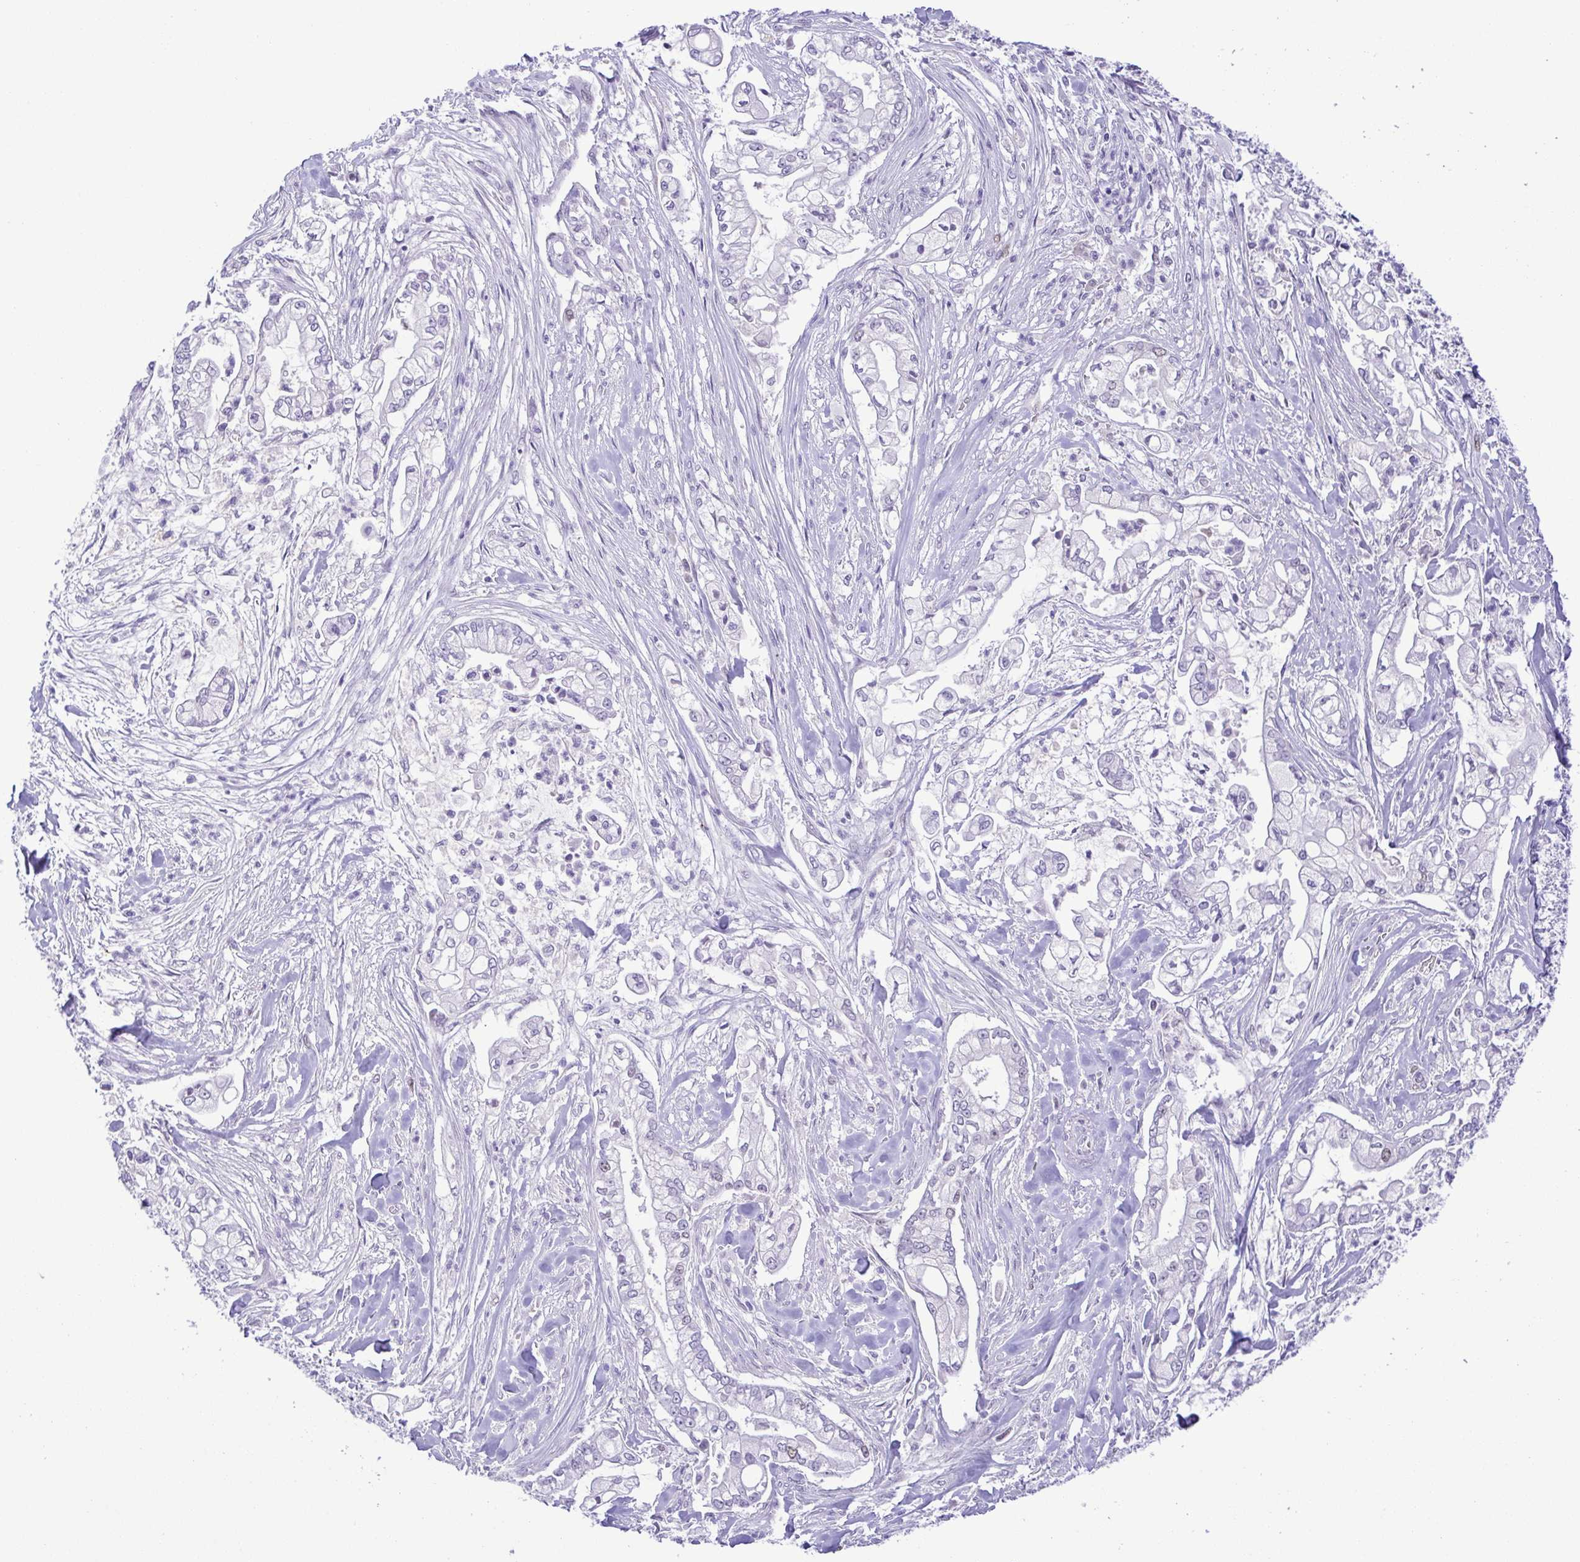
{"staining": {"intensity": "negative", "quantity": "none", "location": "none"}, "tissue": "pancreatic cancer", "cell_type": "Tumor cells", "image_type": "cancer", "snomed": [{"axis": "morphology", "description": "Adenocarcinoma, NOS"}, {"axis": "topography", "description": "Pancreas"}], "caption": "The photomicrograph displays no significant expression in tumor cells of adenocarcinoma (pancreatic).", "gene": "TIPIN", "patient": {"sex": "female", "age": 69}}